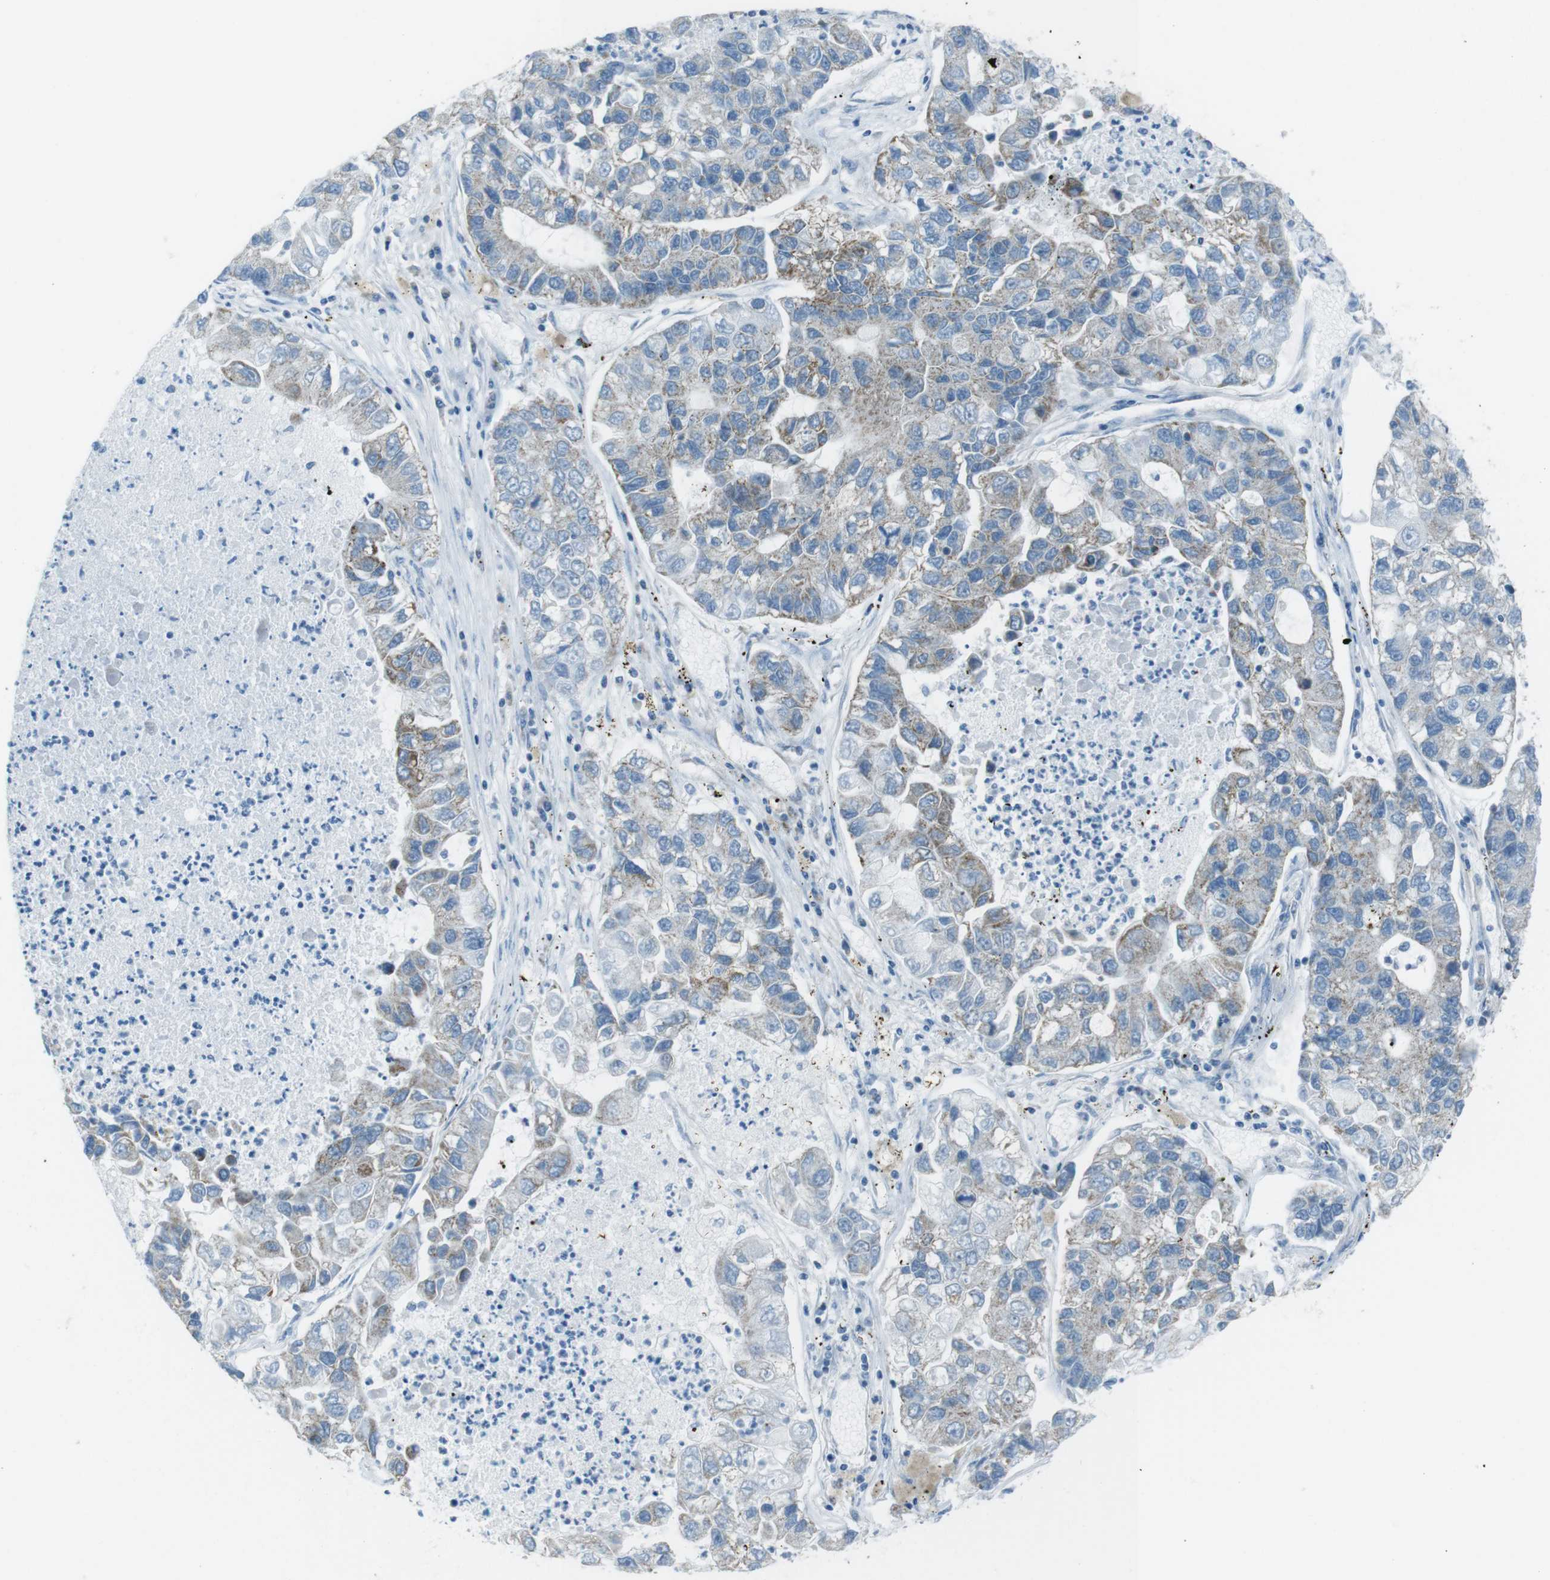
{"staining": {"intensity": "weak", "quantity": ">75%", "location": "cytoplasmic/membranous"}, "tissue": "lung cancer", "cell_type": "Tumor cells", "image_type": "cancer", "snomed": [{"axis": "morphology", "description": "Adenocarcinoma, NOS"}, {"axis": "topography", "description": "Lung"}], "caption": "IHC staining of lung adenocarcinoma, which displays low levels of weak cytoplasmic/membranous staining in approximately >75% of tumor cells indicating weak cytoplasmic/membranous protein expression. The staining was performed using DAB (brown) for protein detection and nuclei were counterstained in hematoxylin (blue).", "gene": "DNAJA3", "patient": {"sex": "female", "age": 51}}